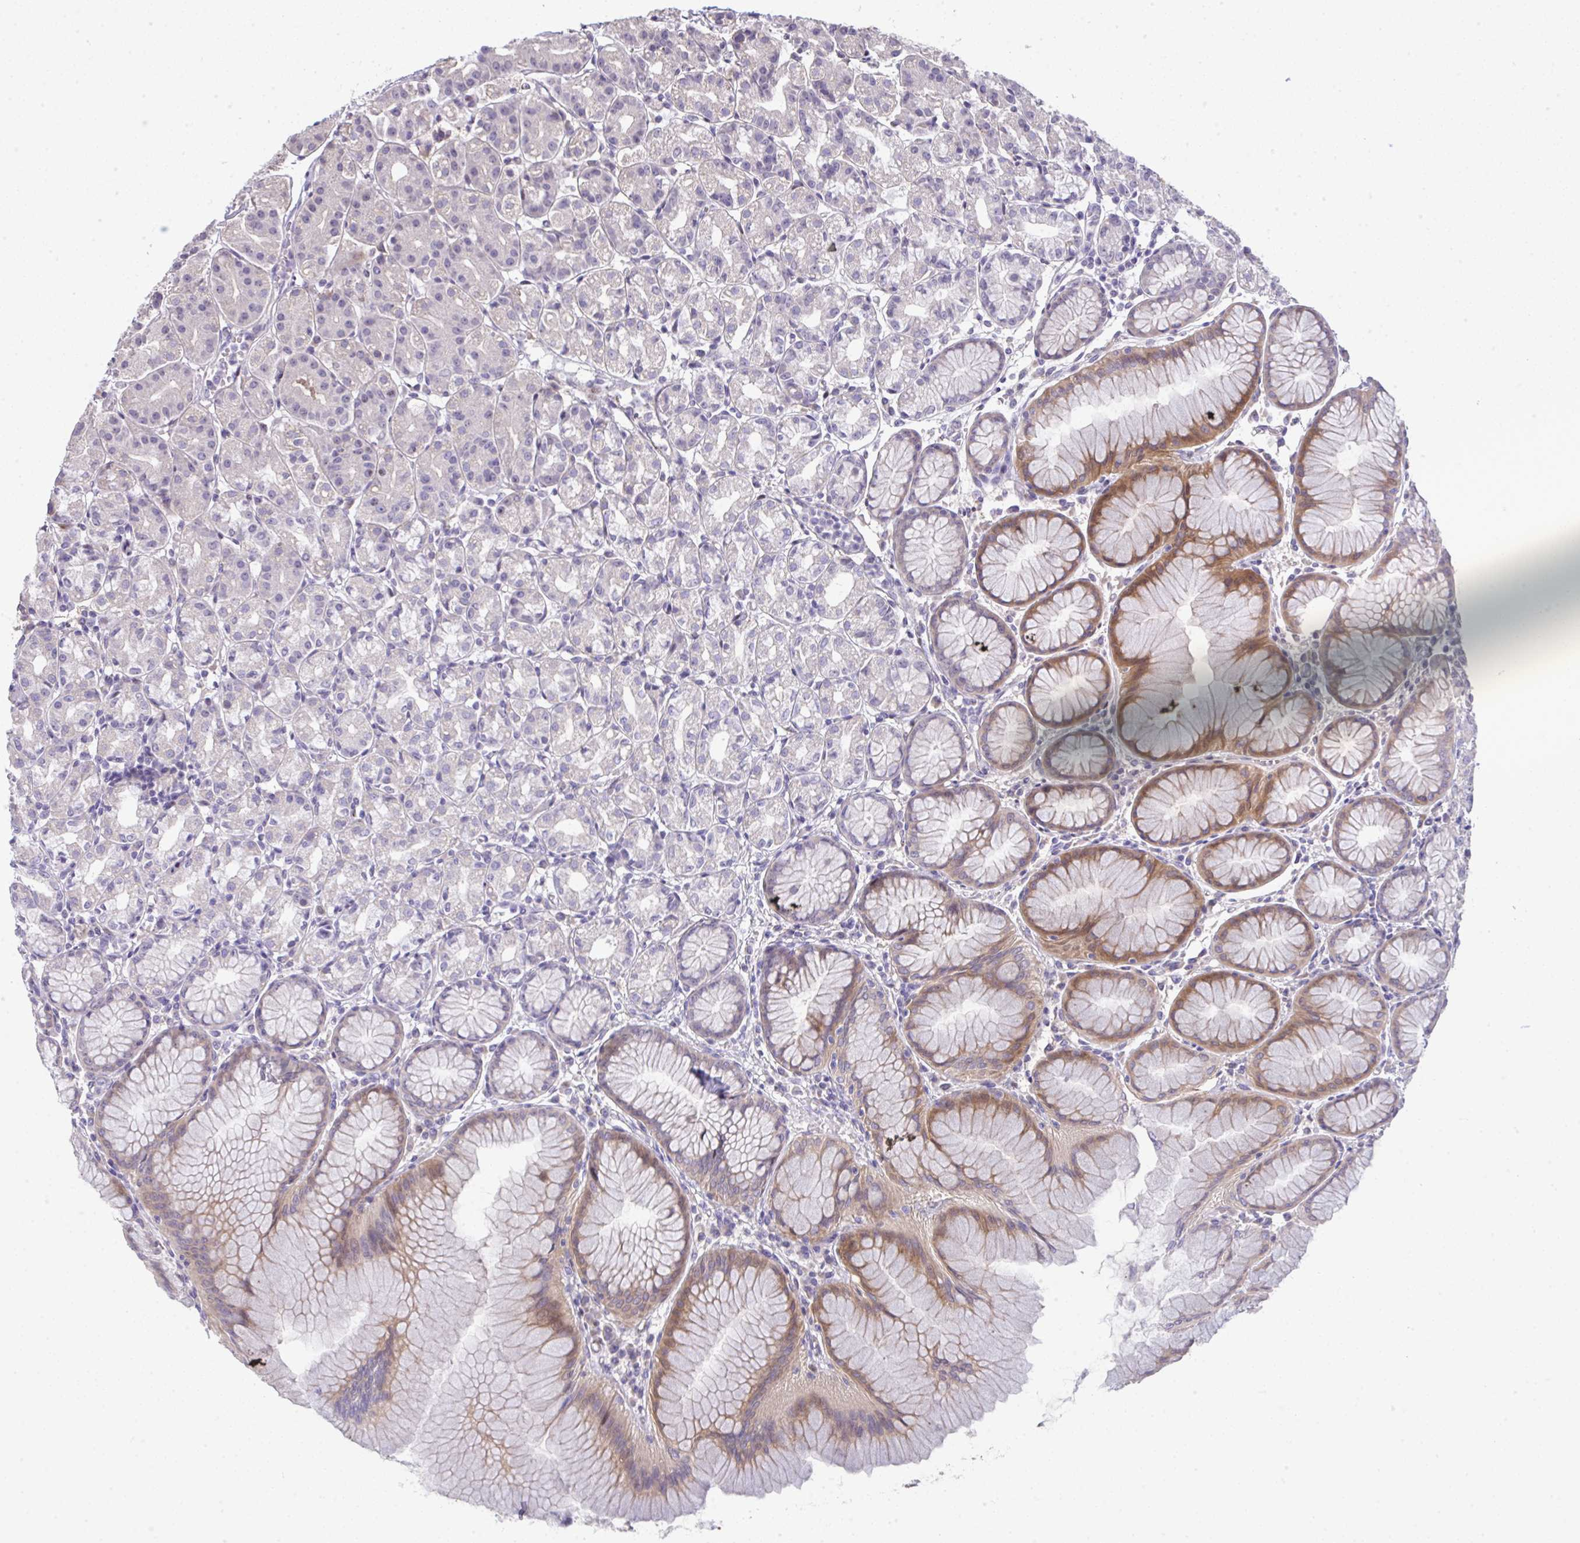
{"staining": {"intensity": "moderate", "quantity": "<25%", "location": "cytoplasmic/membranous,nuclear"}, "tissue": "stomach", "cell_type": "Glandular cells", "image_type": "normal", "snomed": [{"axis": "morphology", "description": "Normal tissue, NOS"}, {"axis": "topography", "description": "Stomach"}], "caption": "Immunohistochemical staining of normal human stomach exhibits moderate cytoplasmic/membranous,nuclear protein expression in approximately <25% of glandular cells.", "gene": "GALNT16", "patient": {"sex": "female", "age": 57}}